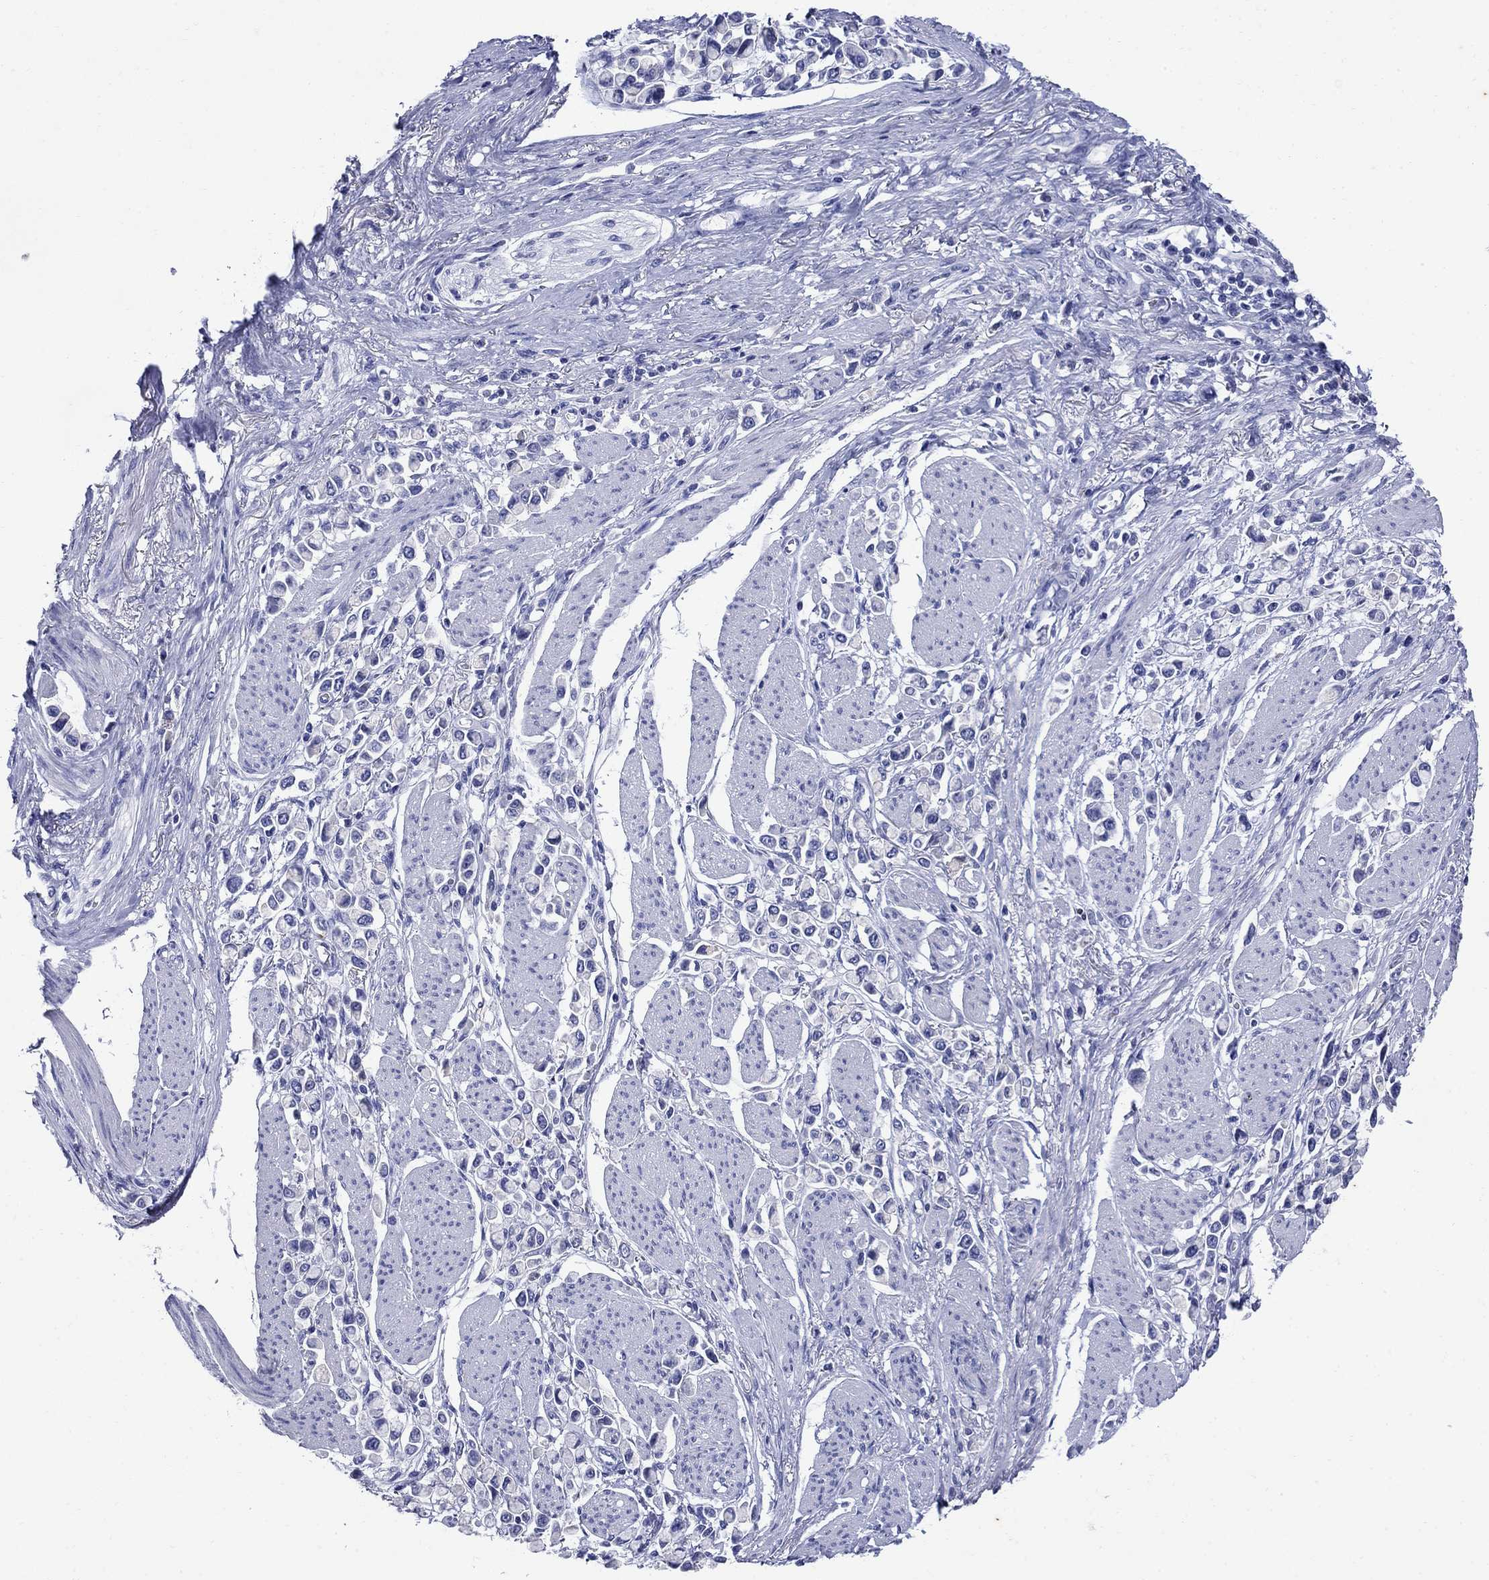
{"staining": {"intensity": "negative", "quantity": "none", "location": "none"}, "tissue": "stomach cancer", "cell_type": "Tumor cells", "image_type": "cancer", "snomed": [{"axis": "morphology", "description": "Adenocarcinoma, NOS"}, {"axis": "topography", "description": "Stomach"}], "caption": "This is an IHC image of stomach cancer. There is no expression in tumor cells.", "gene": "CD1A", "patient": {"sex": "female", "age": 81}}